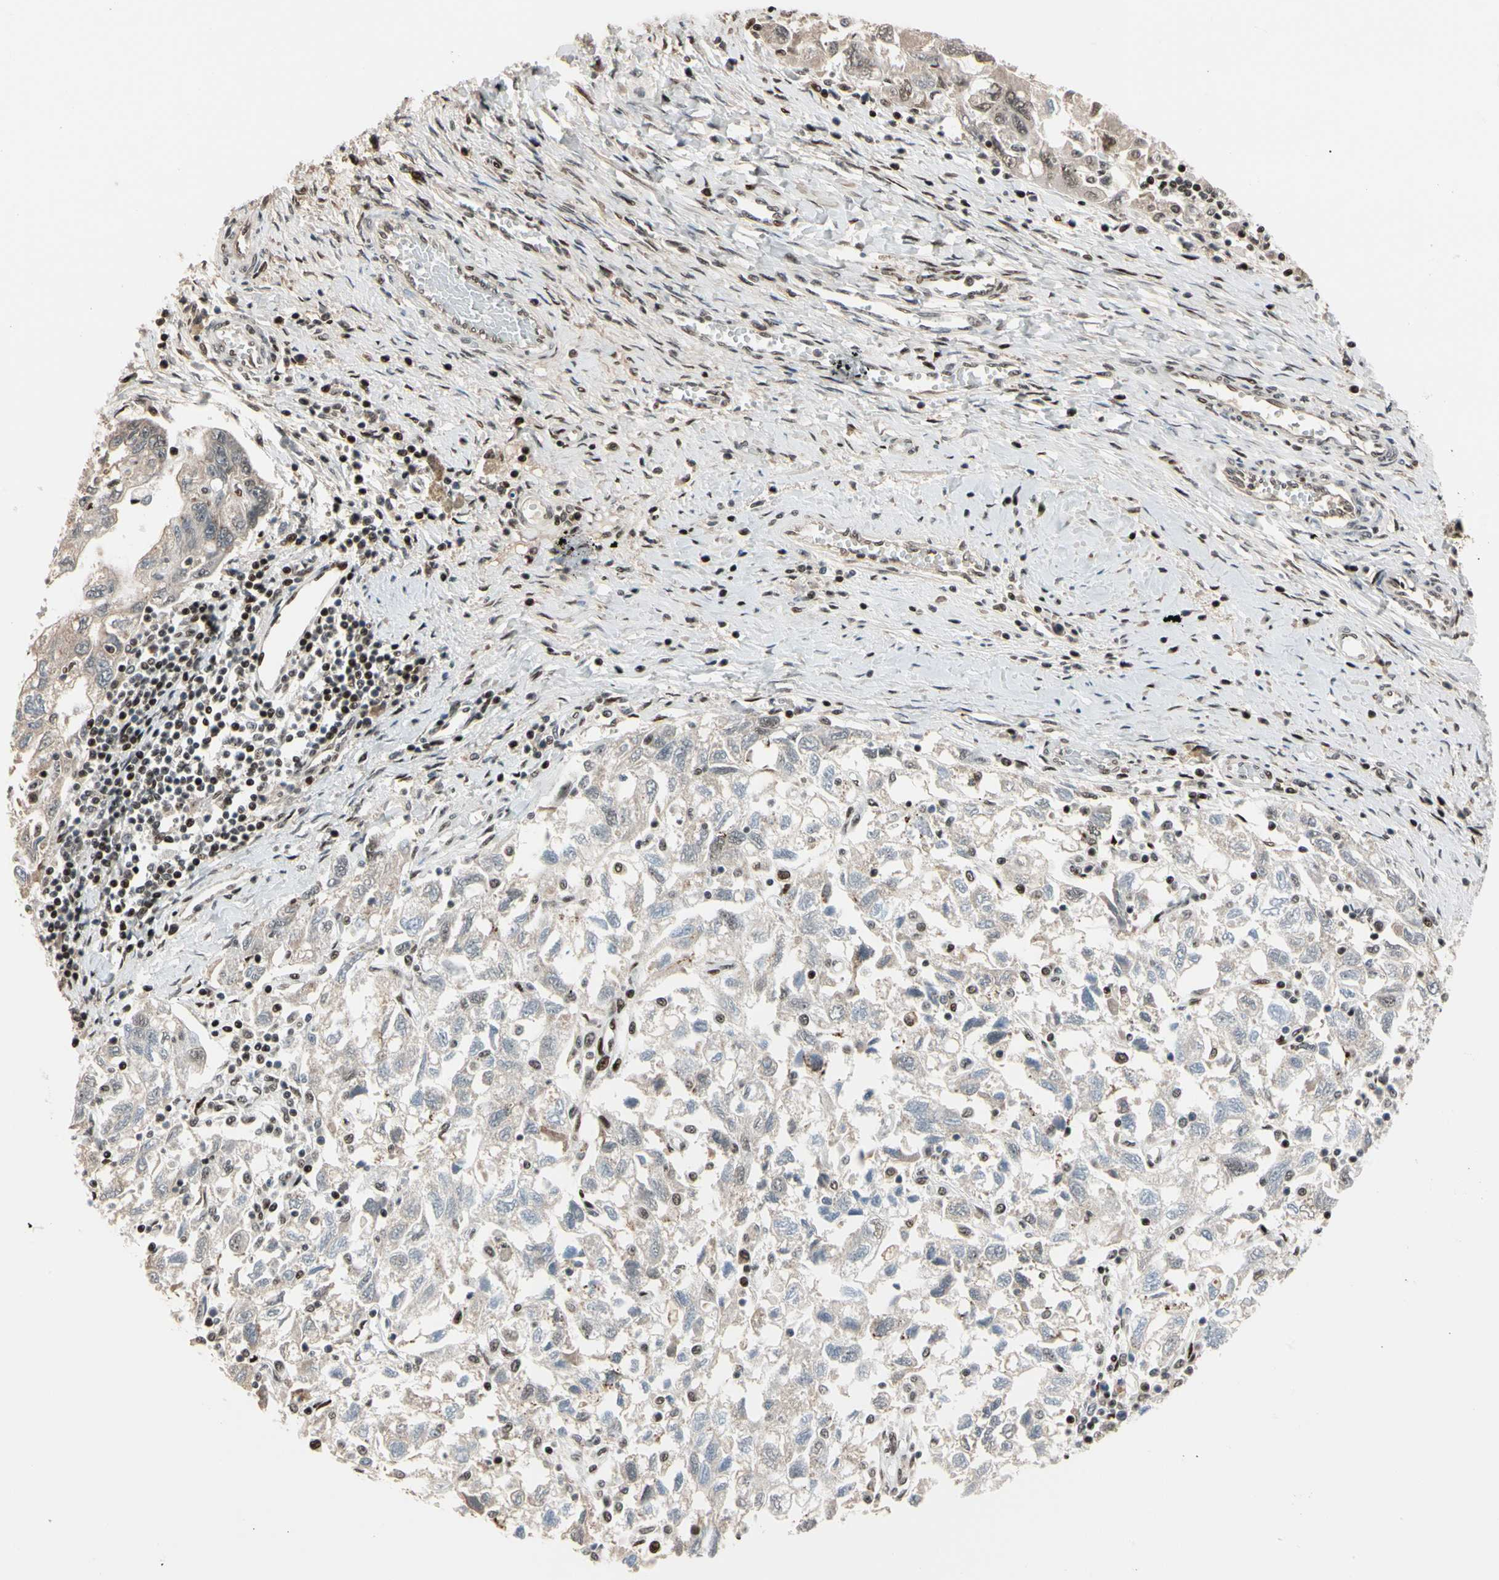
{"staining": {"intensity": "weak", "quantity": "25%-75%", "location": "nuclear"}, "tissue": "ovarian cancer", "cell_type": "Tumor cells", "image_type": "cancer", "snomed": [{"axis": "morphology", "description": "Carcinoma, NOS"}, {"axis": "morphology", "description": "Cystadenocarcinoma, serous, NOS"}, {"axis": "topography", "description": "Ovary"}], "caption": "Immunohistochemistry staining of serous cystadenocarcinoma (ovarian), which reveals low levels of weak nuclear expression in about 25%-75% of tumor cells indicating weak nuclear protein positivity. The staining was performed using DAB (brown) for protein detection and nuclei were counterstained in hematoxylin (blue).", "gene": "FOXO3", "patient": {"sex": "female", "age": 69}}